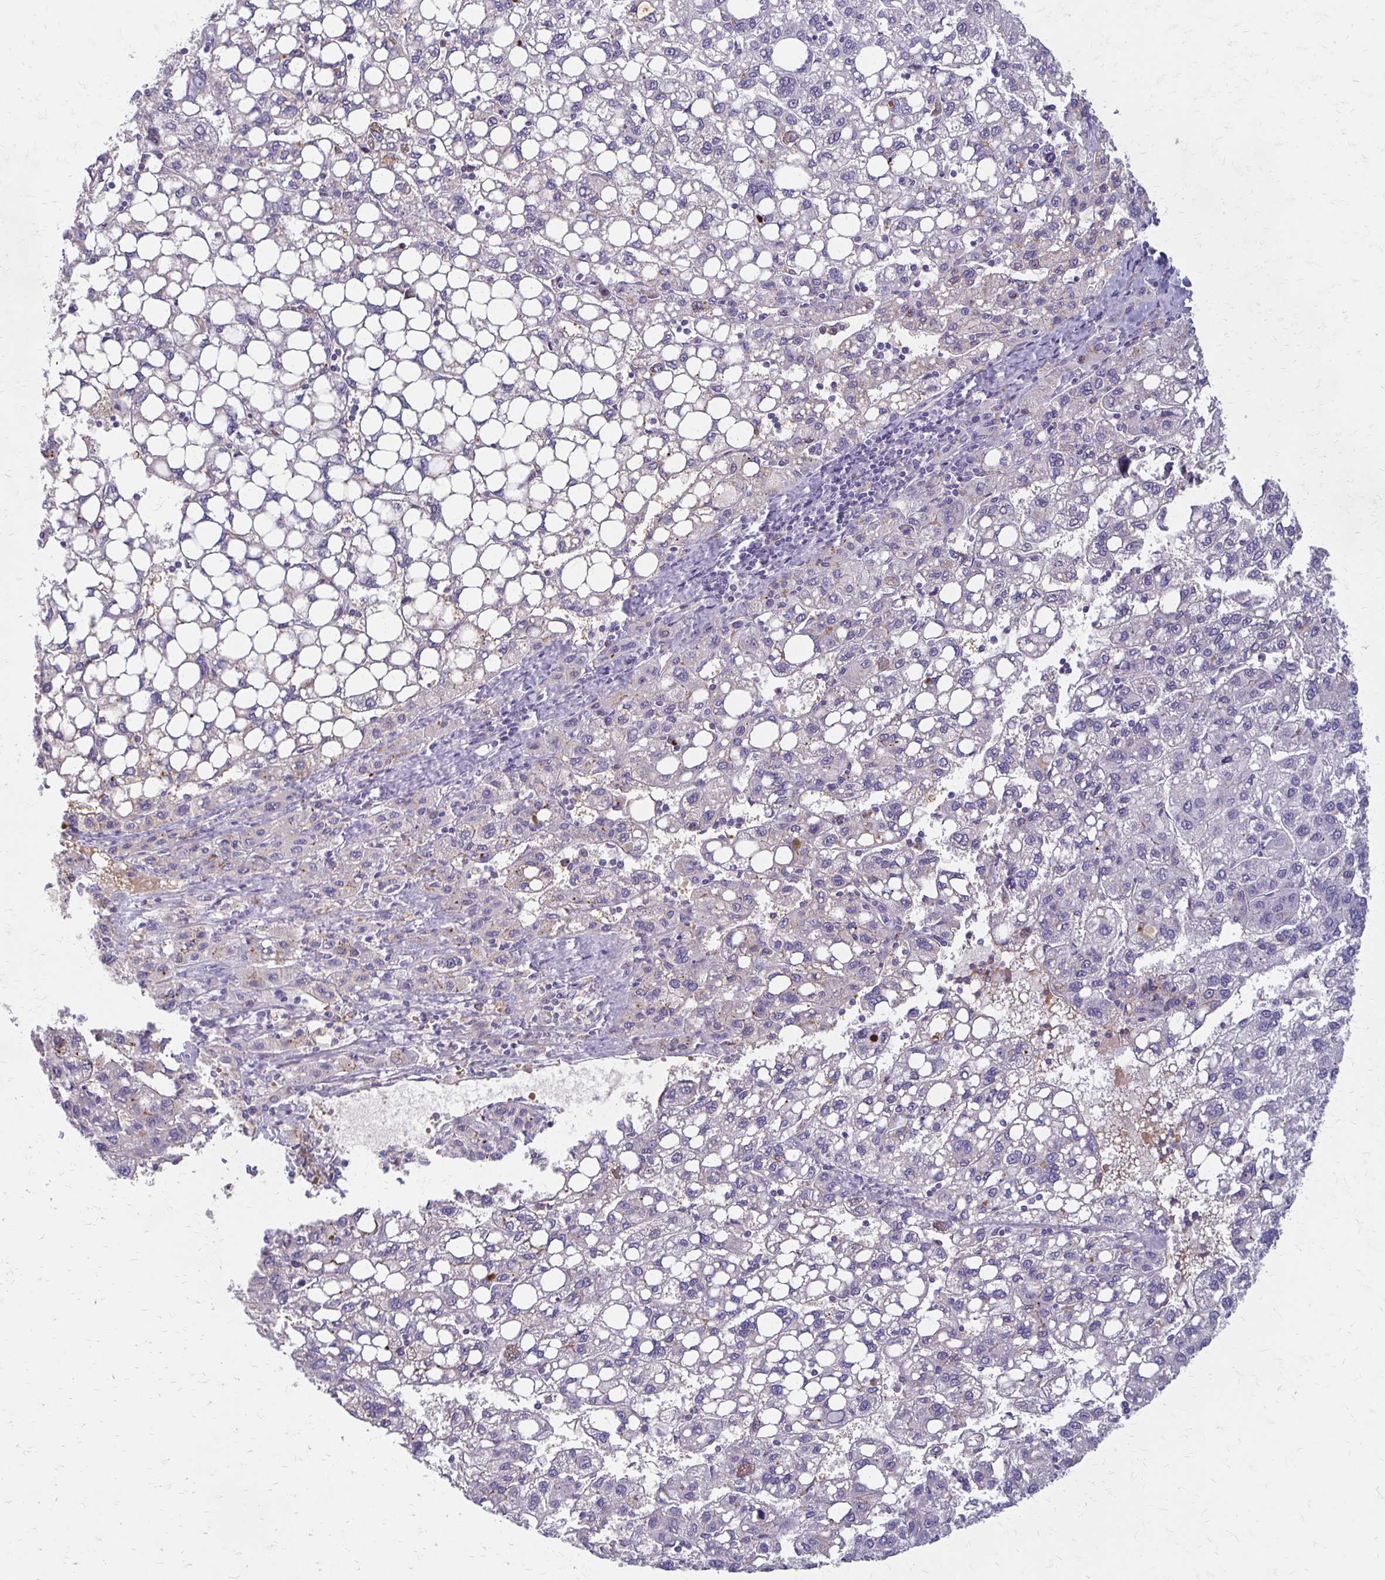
{"staining": {"intensity": "negative", "quantity": "none", "location": "none"}, "tissue": "liver cancer", "cell_type": "Tumor cells", "image_type": "cancer", "snomed": [{"axis": "morphology", "description": "Carcinoma, Hepatocellular, NOS"}, {"axis": "topography", "description": "Liver"}], "caption": "Immunohistochemistry histopathology image of human liver hepatocellular carcinoma stained for a protein (brown), which shows no staining in tumor cells.", "gene": "BBS12", "patient": {"sex": "female", "age": 82}}